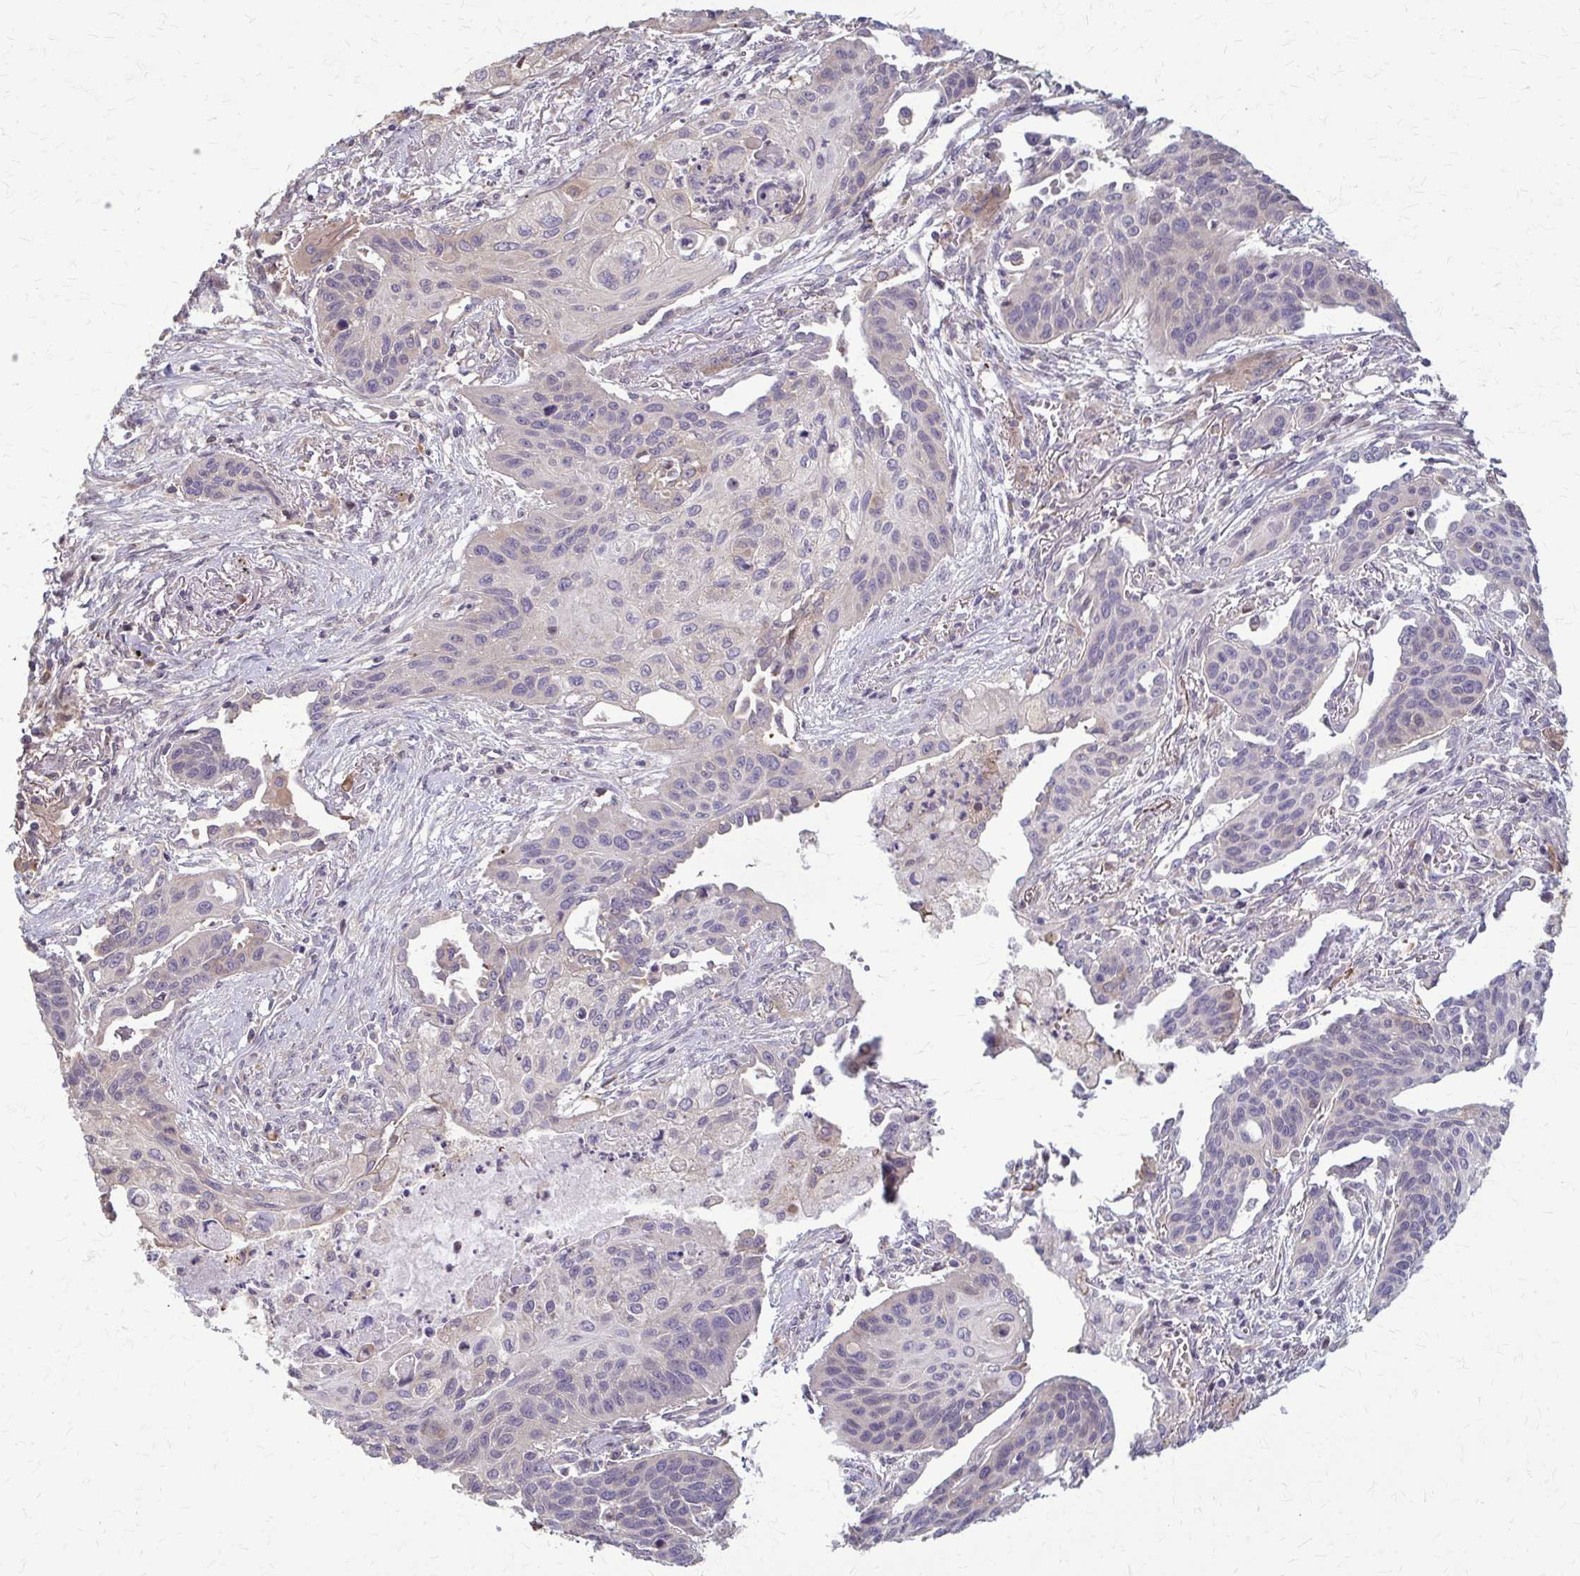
{"staining": {"intensity": "negative", "quantity": "none", "location": "none"}, "tissue": "lung cancer", "cell_type": "Tumor cells", "image_type": "cancer", "snomed": [{"axis": "morphology", "description": "Squamous cell carcinoma, NOS"}, {"axis": "topography", "description": "Lung"}], "caption": "Lung cancer (squamous cell carcinoma) was stained to show a protein in brown. There is no significant expression in tumor cells.", "gene": "ZNF34", "patient": {"sex": "male", "age": 71}}